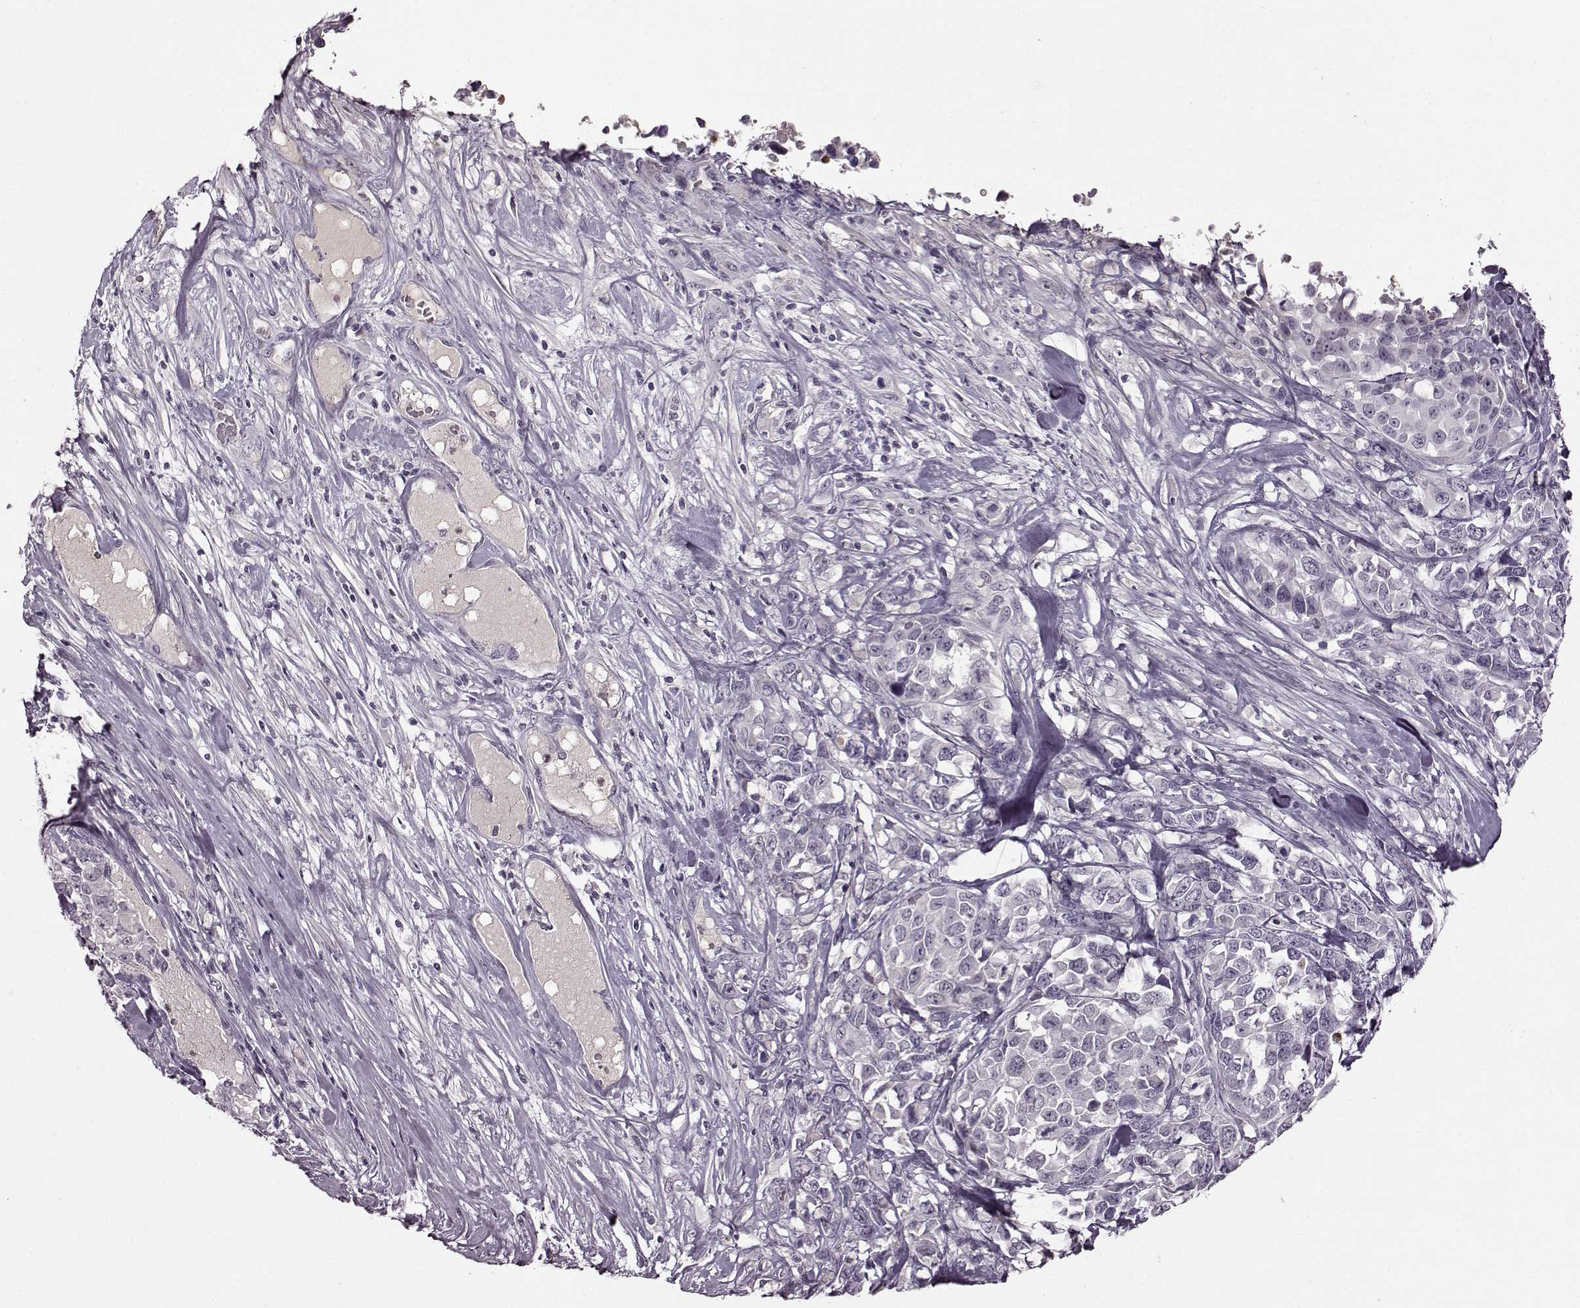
{"staining": {"intensity": "negative", "quantity": "none", "location": "none"}, "tissue": "melanoma", "cell_type": "Tumor cells", "image_type": "cancer", "snomed": [{"axis": "morphology", "description": "Malignant melanoma, Metastatic site"}, {"axis": "topography", "description": "Skin"}], "caption": "Immunohistochemistry of human malignant melanoma (metastatic site) reveals no expression in tumor cells. (Brightfield microscopy of DAB immunohistochemistry at high magnification).", "gene": "CNGA3", "patient": {"sex": "male", "age": 84}}